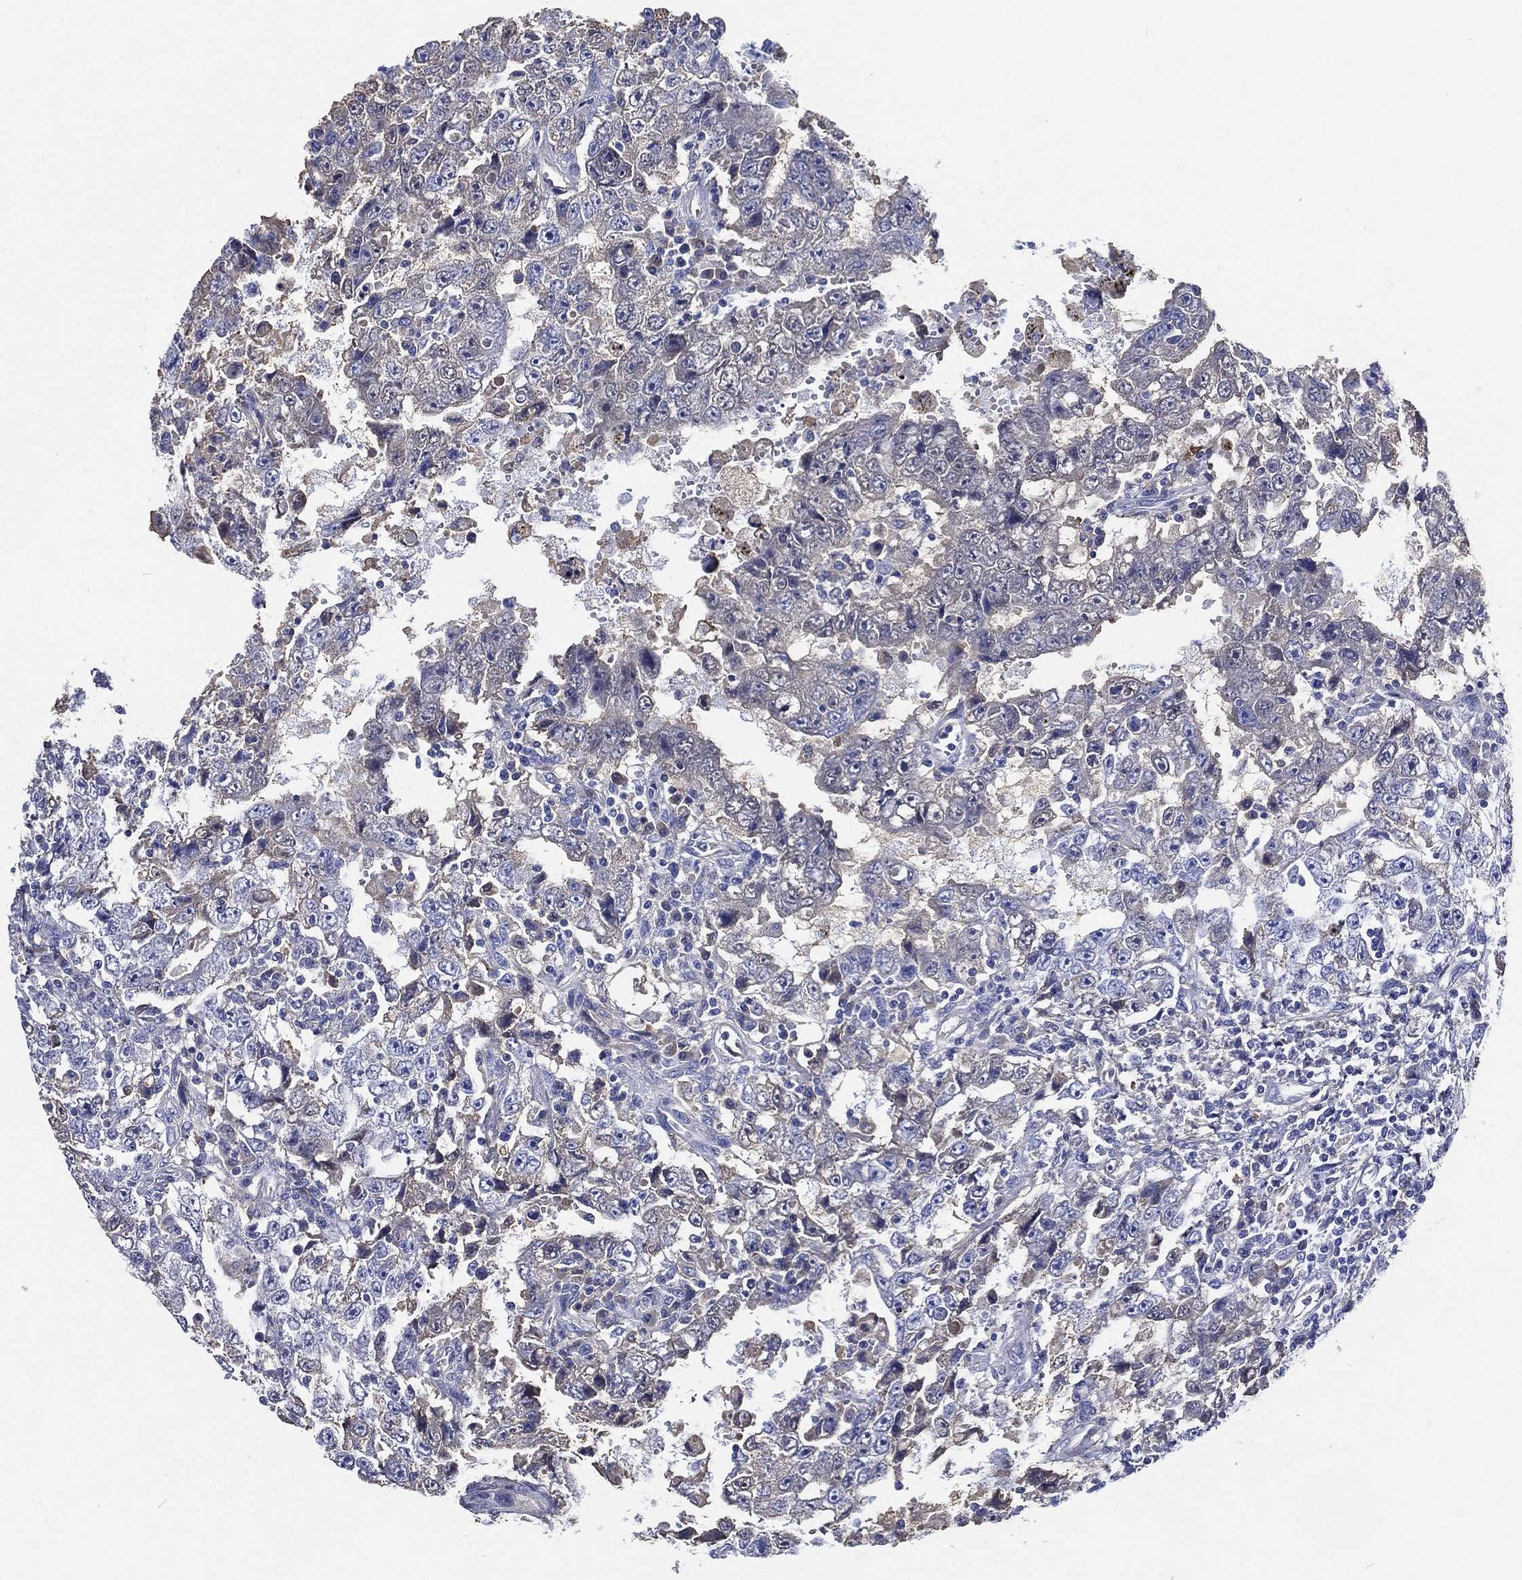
{"staining": {"intensity": "negative", "quantity": "none", "location": "none"}, "tissue": "testis cancer", "cell_type": "Tumor cells", "image_type": "cancer", "snomed": [{"axis": "morphology", "description": "Carcinoma, Embryonal, NOS"}, {"axis": "topography", "description": "Testis"}], "caption": "Testis embryonal carcinoma stained for a protein using IHC displays no staining tumor cells.", "gene": "TMPRSS11D", "patient": {"sex": "male", "age": 26}}